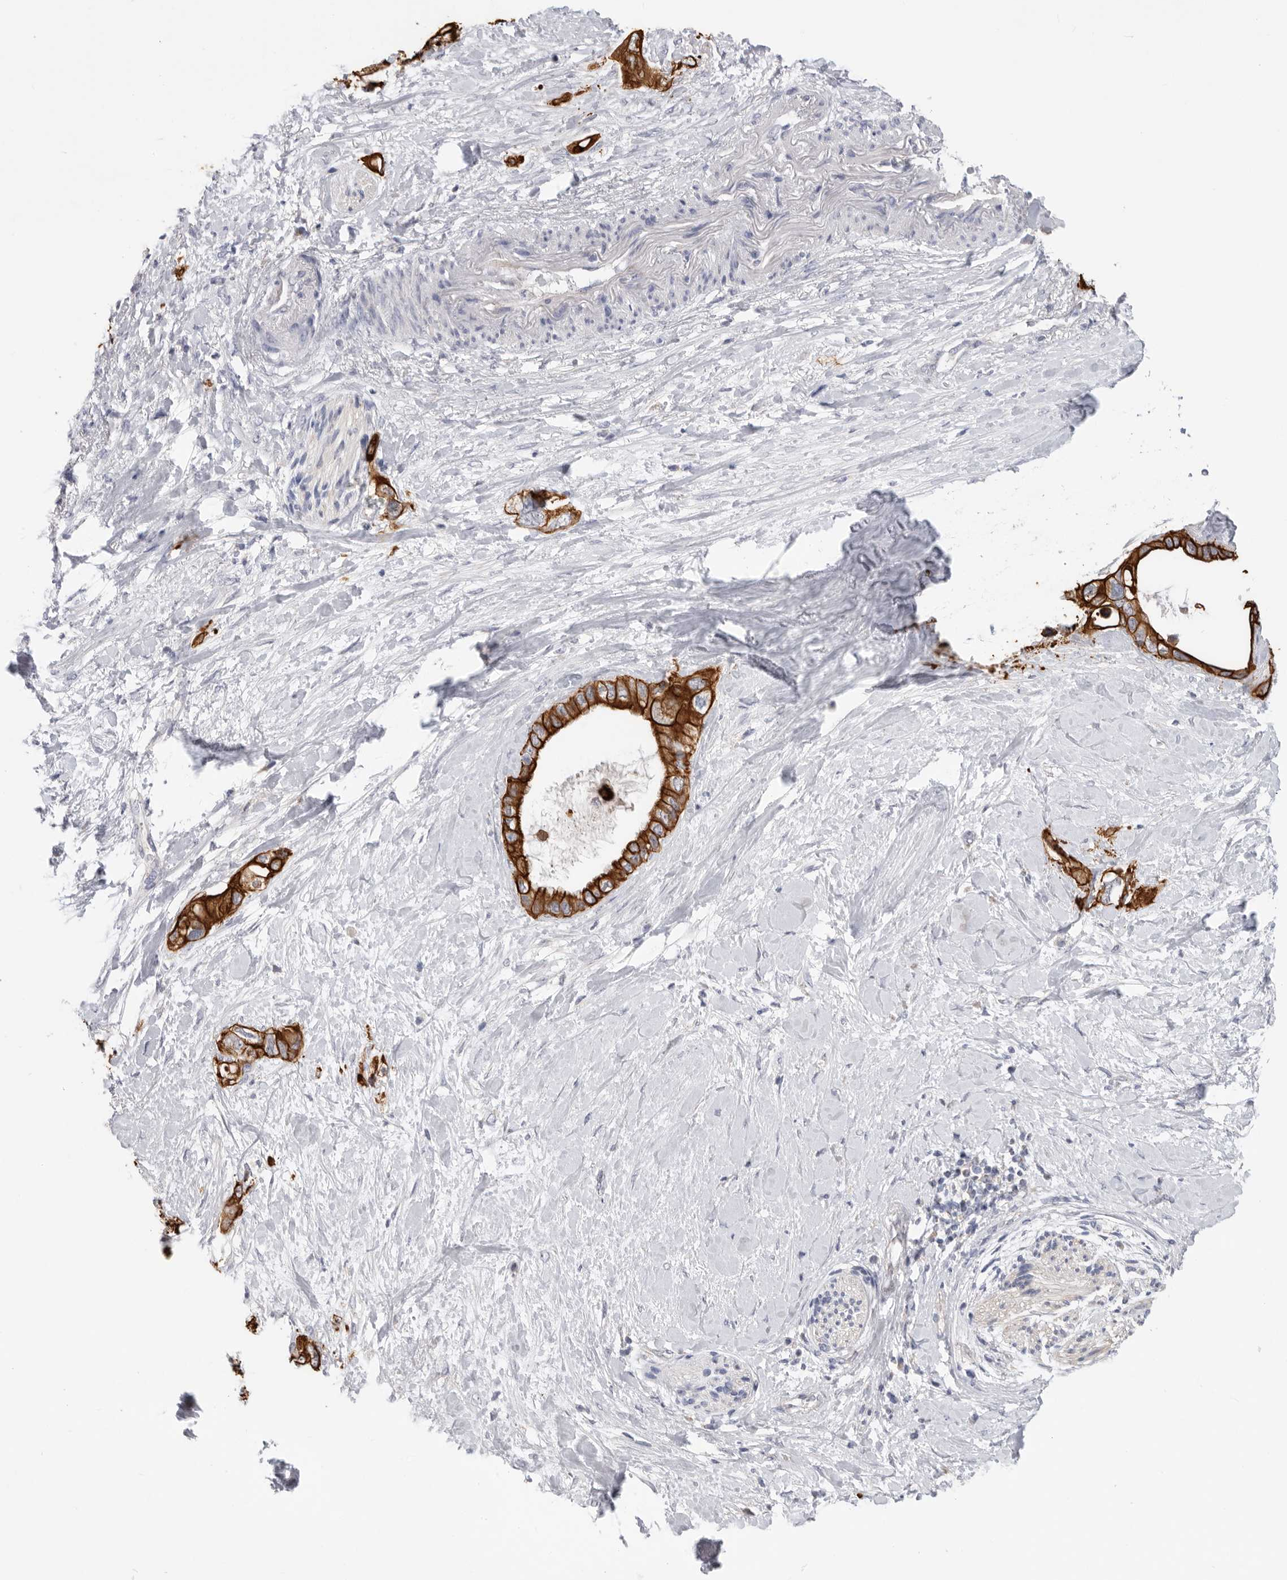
{"staining": {"intensity": "strong", "quantity": ">75%", "location": "cytoplasmic/membranous"}, "tissue": "pancreatic cancer", "cell_type": "Tumor cells", "image_type": "cancer", "snomed": [{"axis": "morphology", "description": "Adenocarcinoma, NOS"}, {"axis": "topography", "description": "Pancreas"}], "caption": "A brown stain highlights strong cytoplasmic/membranous staining of a protein in human pancreatic cancer tumor cells.", "gene": "MTFR1L", "patient": {"sex": "female", "age": 56}}